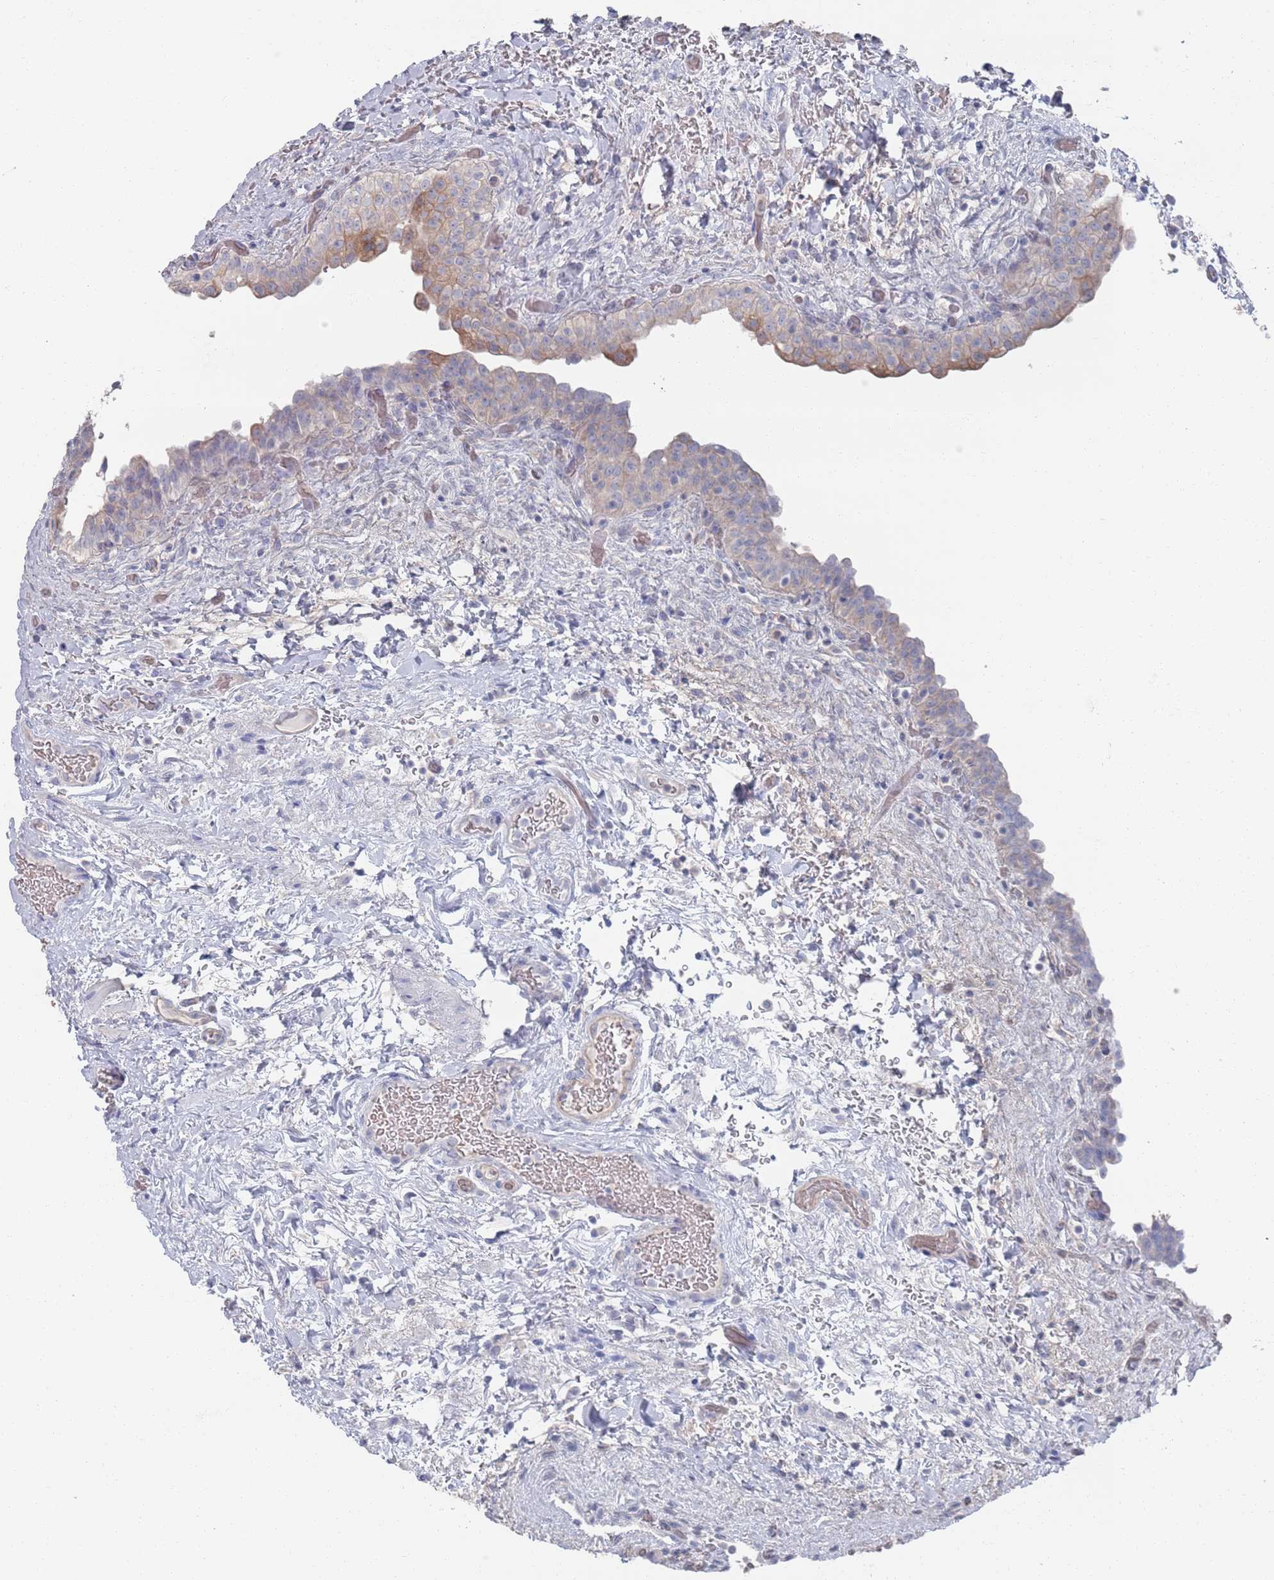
{"staining": {"intensity": "weak", "quantity": "<25%", "location": "cytoplasmic/membranous"}, "tissue": "urinary bladder", "cell_type": "Urothelial cells", "image_type": "normal", "snomed": [{"axis": "morphology", "description": "Normal tissue, NOS"}, {"axis": "topography", "description": "Urinary bladder"}], "caption": "This is an immunohistochemistry (IHC) histopathology image of benign human urinary bladder. There is no staining in urothelial cells.", "gene": "TMCO3", "patient": {"sex": "male", "age": 69}}